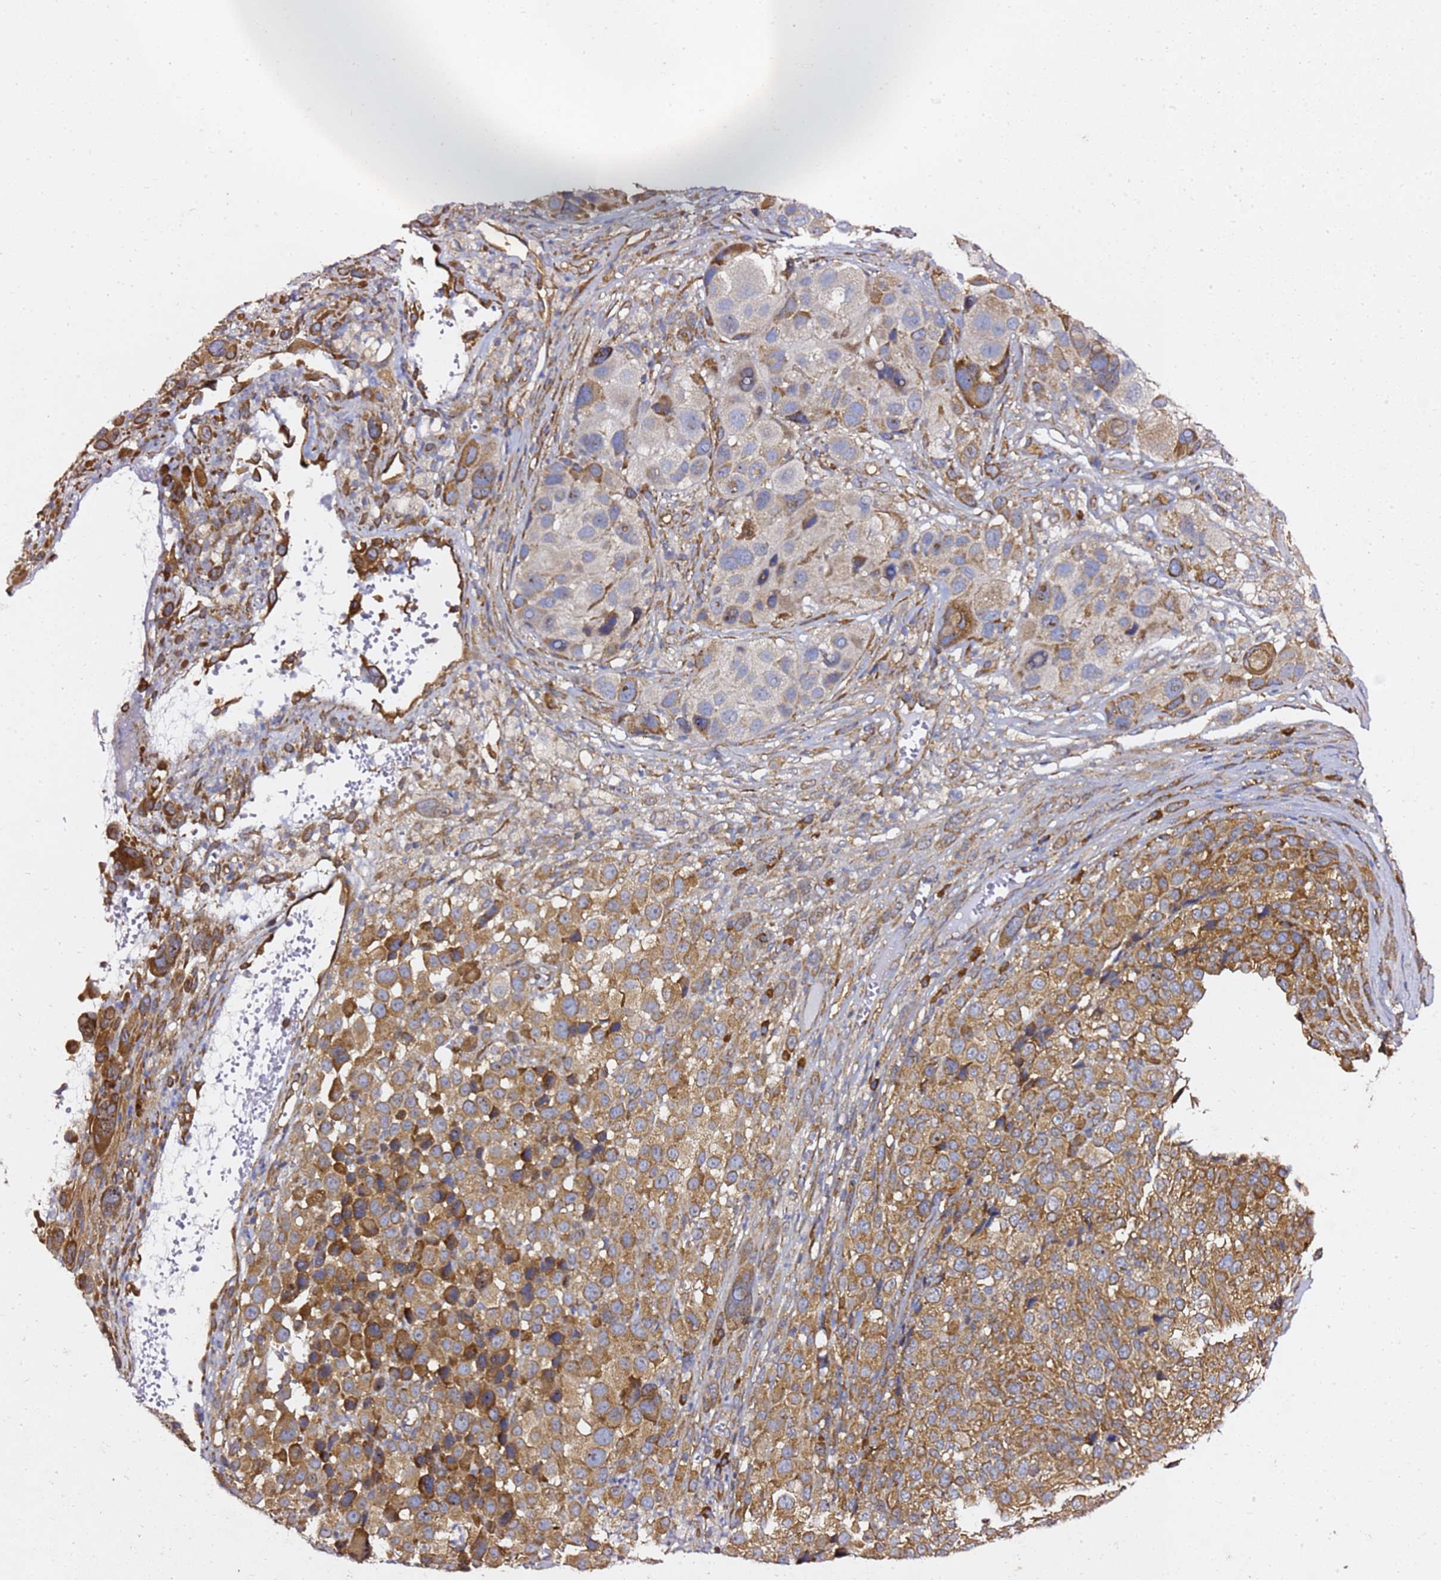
{"staining": {"intensity": "moderate", "quantity": ">75%", "location": "cytoplasmic/membranous"}, "tissue": "melanoma", "cell_type": "Tumor cells", "image_type": "cancer", "snomed": [{"axis": "morphology", "description": "Malignant melanoma, NOS"}, {"axis": "topography", "description": "Skin of trunk"}], "caption": "An IHC photomicrograph of neoplastic tissue is shown. Protein staining in brown highlights moderate cytoplasmic/membranous positivity in malignant melanoma within tumor cells.", "gene": "TPST1", "patient": {"sex": "male", "age": 71}}